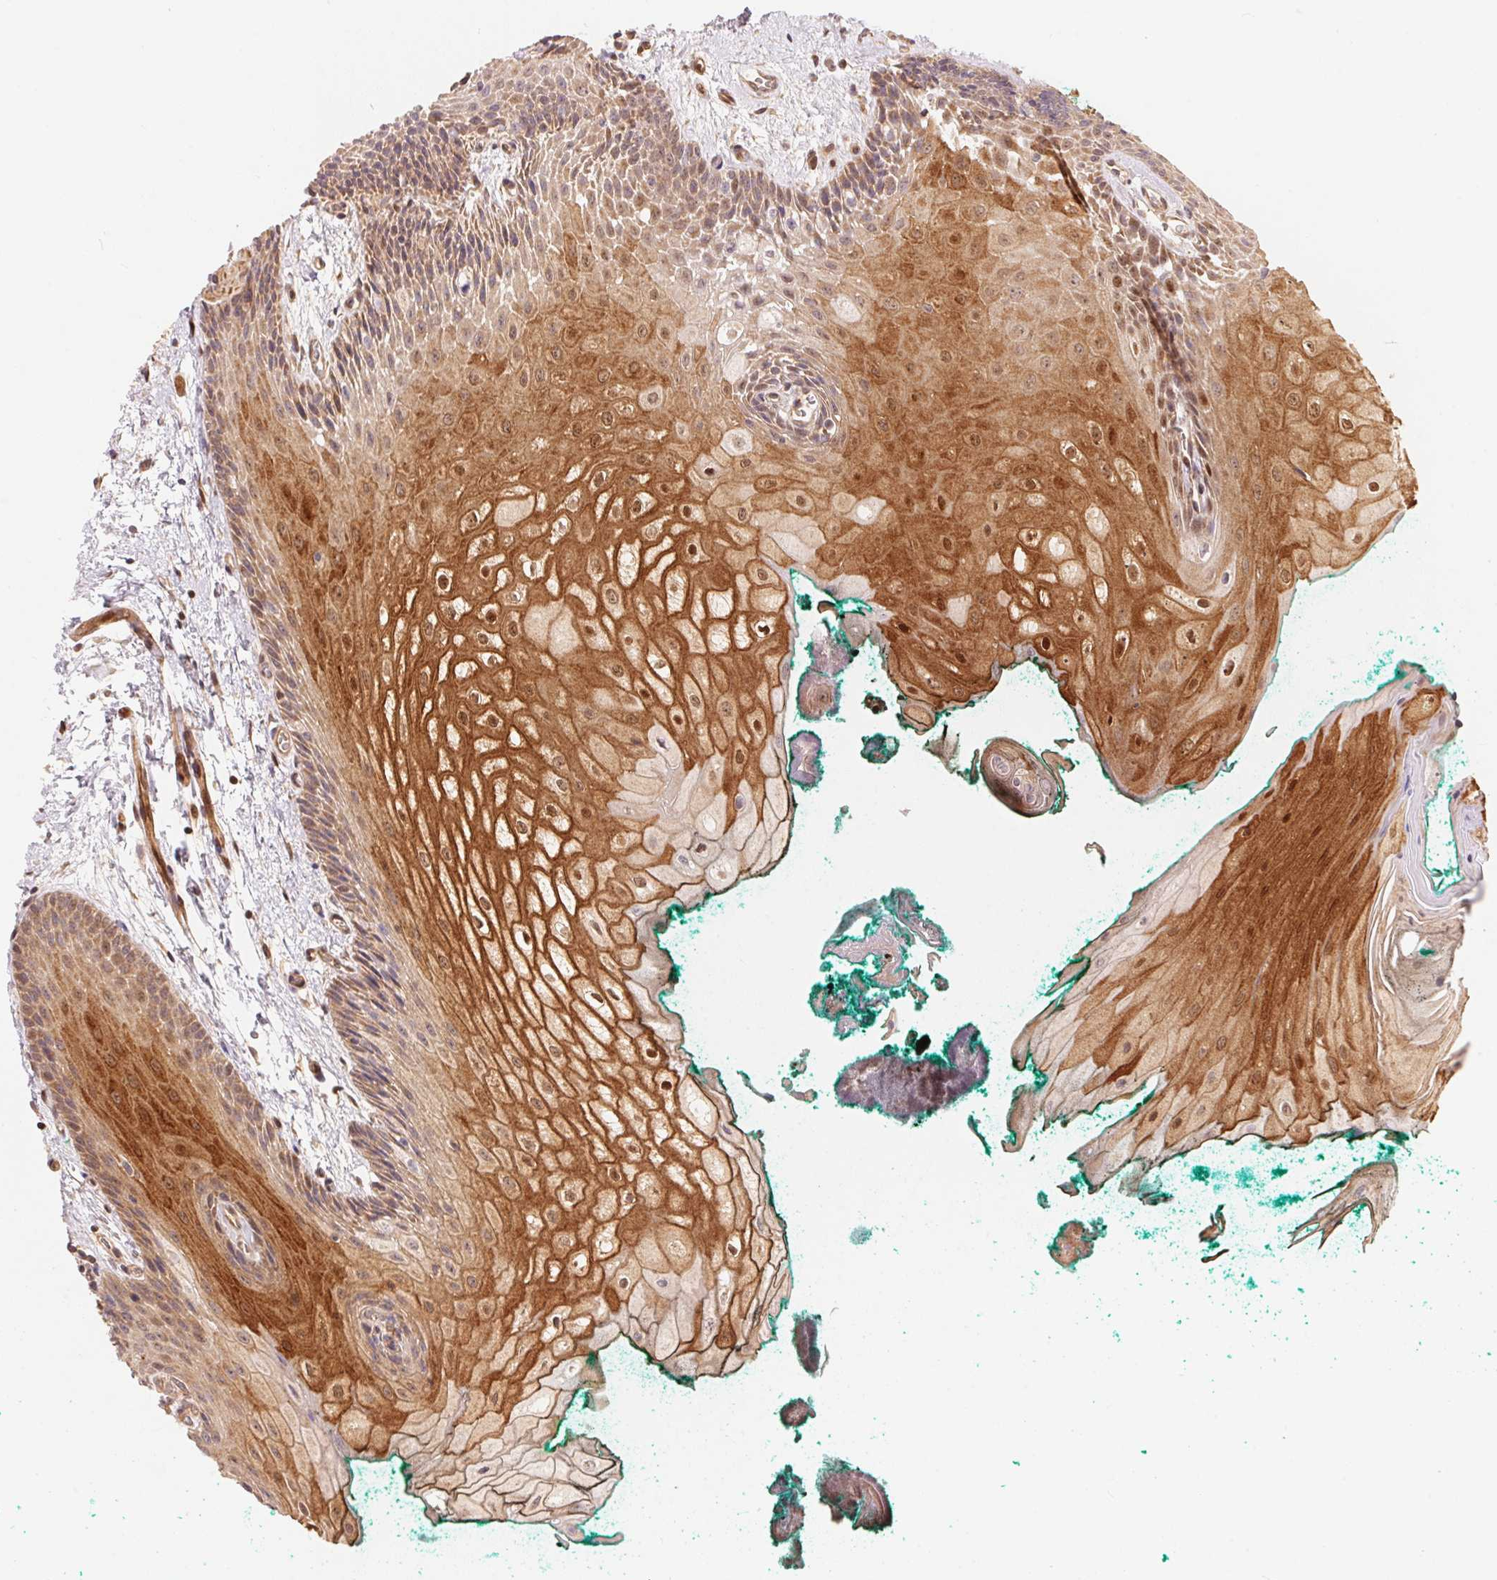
{"staining": {"intensity": "strong", "quantity": "<25%", "location": "cytoplasmic/membranous,nuclear"}, "tissue": "oral mucosa", "cell_type": "Squamous epithelial cells", "image_type": "normal", "snomed": [{"axis": "morphology", "description": "Normal tissue, NOS"}, {"axis": "topography", "description": "Oral tissue"}], "caption": "A brown stain highlights strong cytoplasmic/membranous,nuclear positivity of a protein in squamous epithelial cells of unremarkable oral mucosa.", "gene": "TNIP2", "patient": {"sex": "female", "age": 68}}